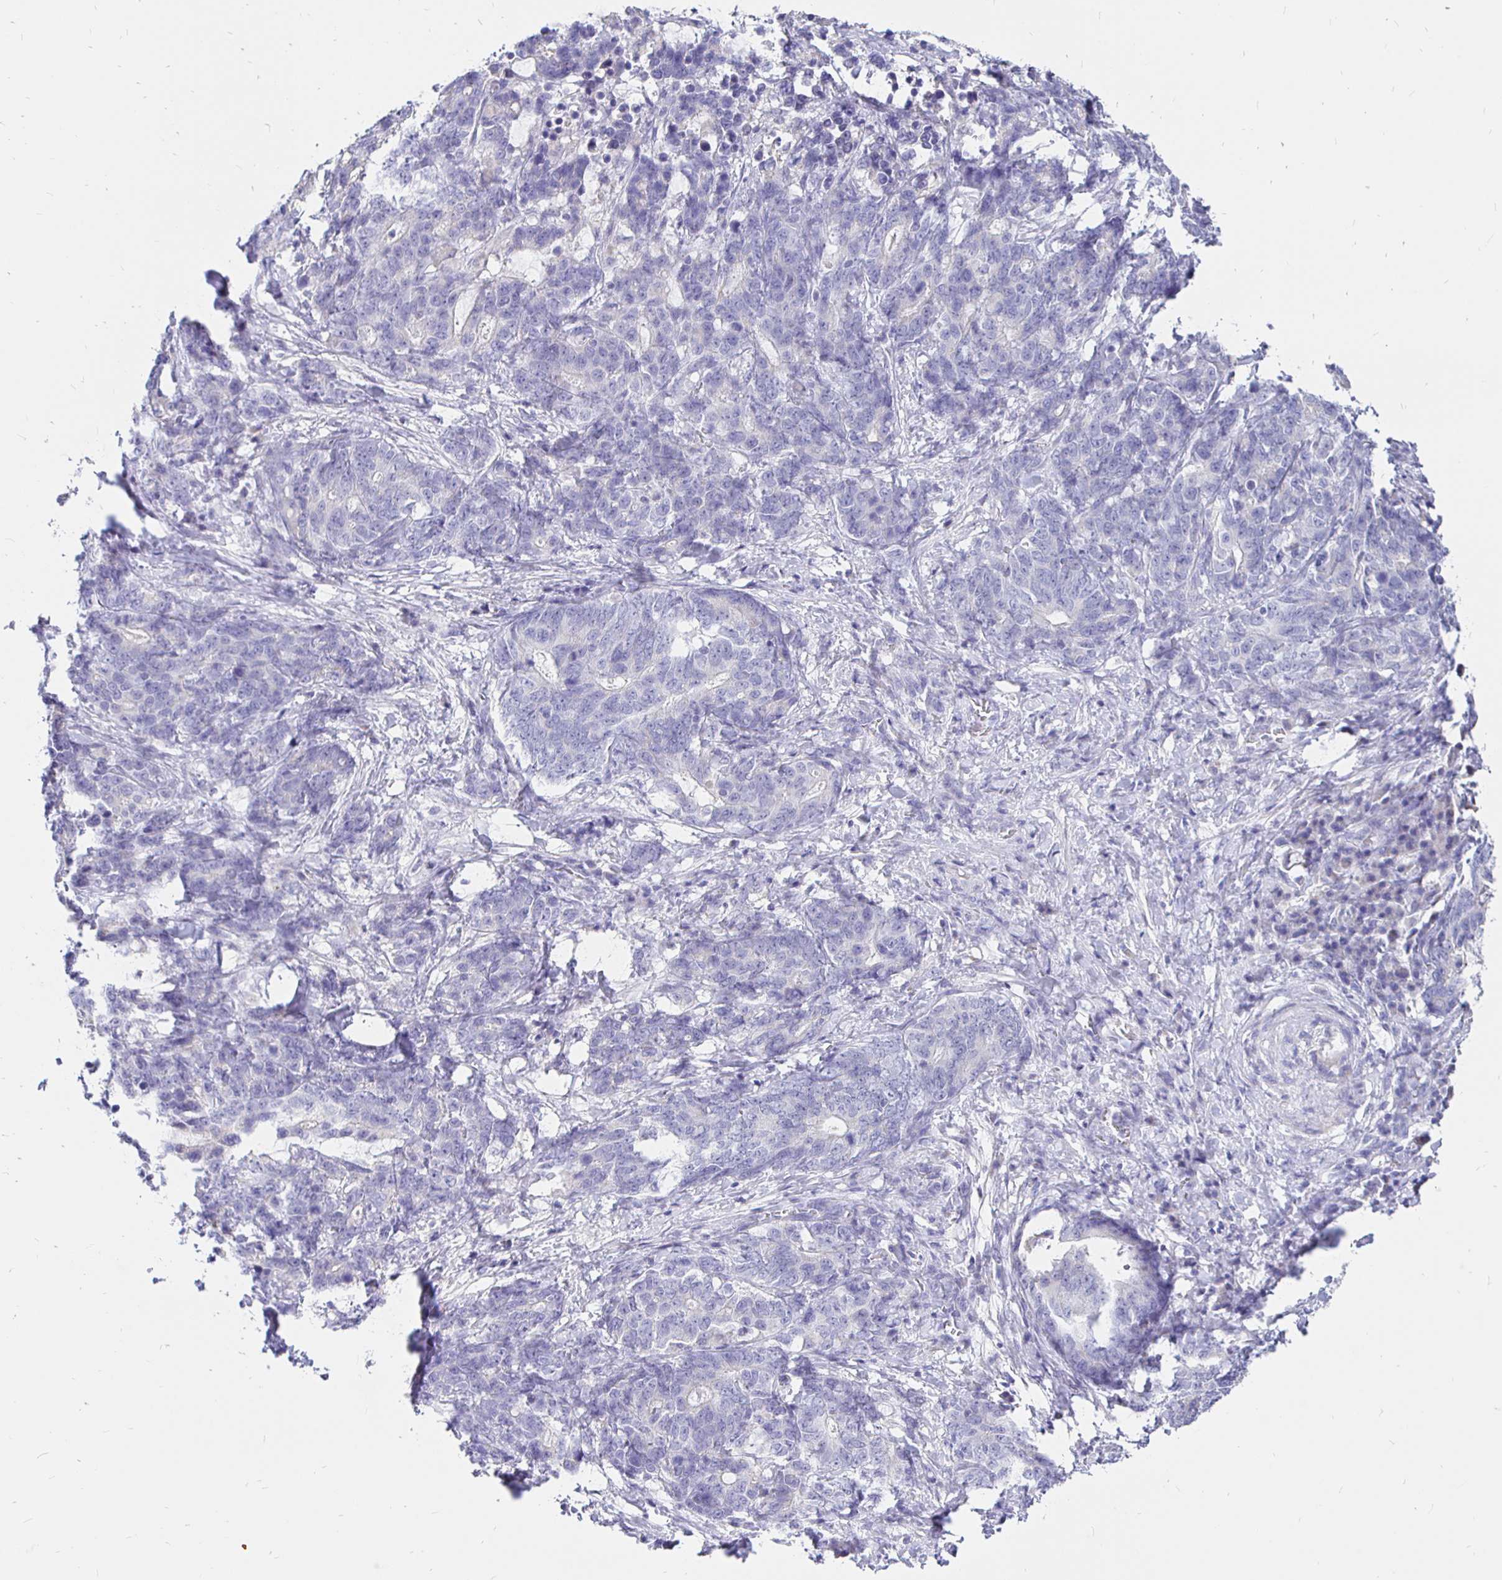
{"staining": {"intensity": "negative", "quantity": "none", "location": "none"}, "tissue": "stomach cancer", "cell_type": "Tumor cells", "image_type": "cancer", "snomed": [{"axis": "morphology", "description": "Normal tissue, NOS"}, {"axis": "morphology", "description": "Adenocarcinoma, NOS"}, {"axis": "topography", "description": "Stomach"}], "caption": "Tumor cells are negative for brown protein staining in stomach adenocarcinoma.", "gene": "NECAB1", "patient": {"sex": "female", "age": 64}}